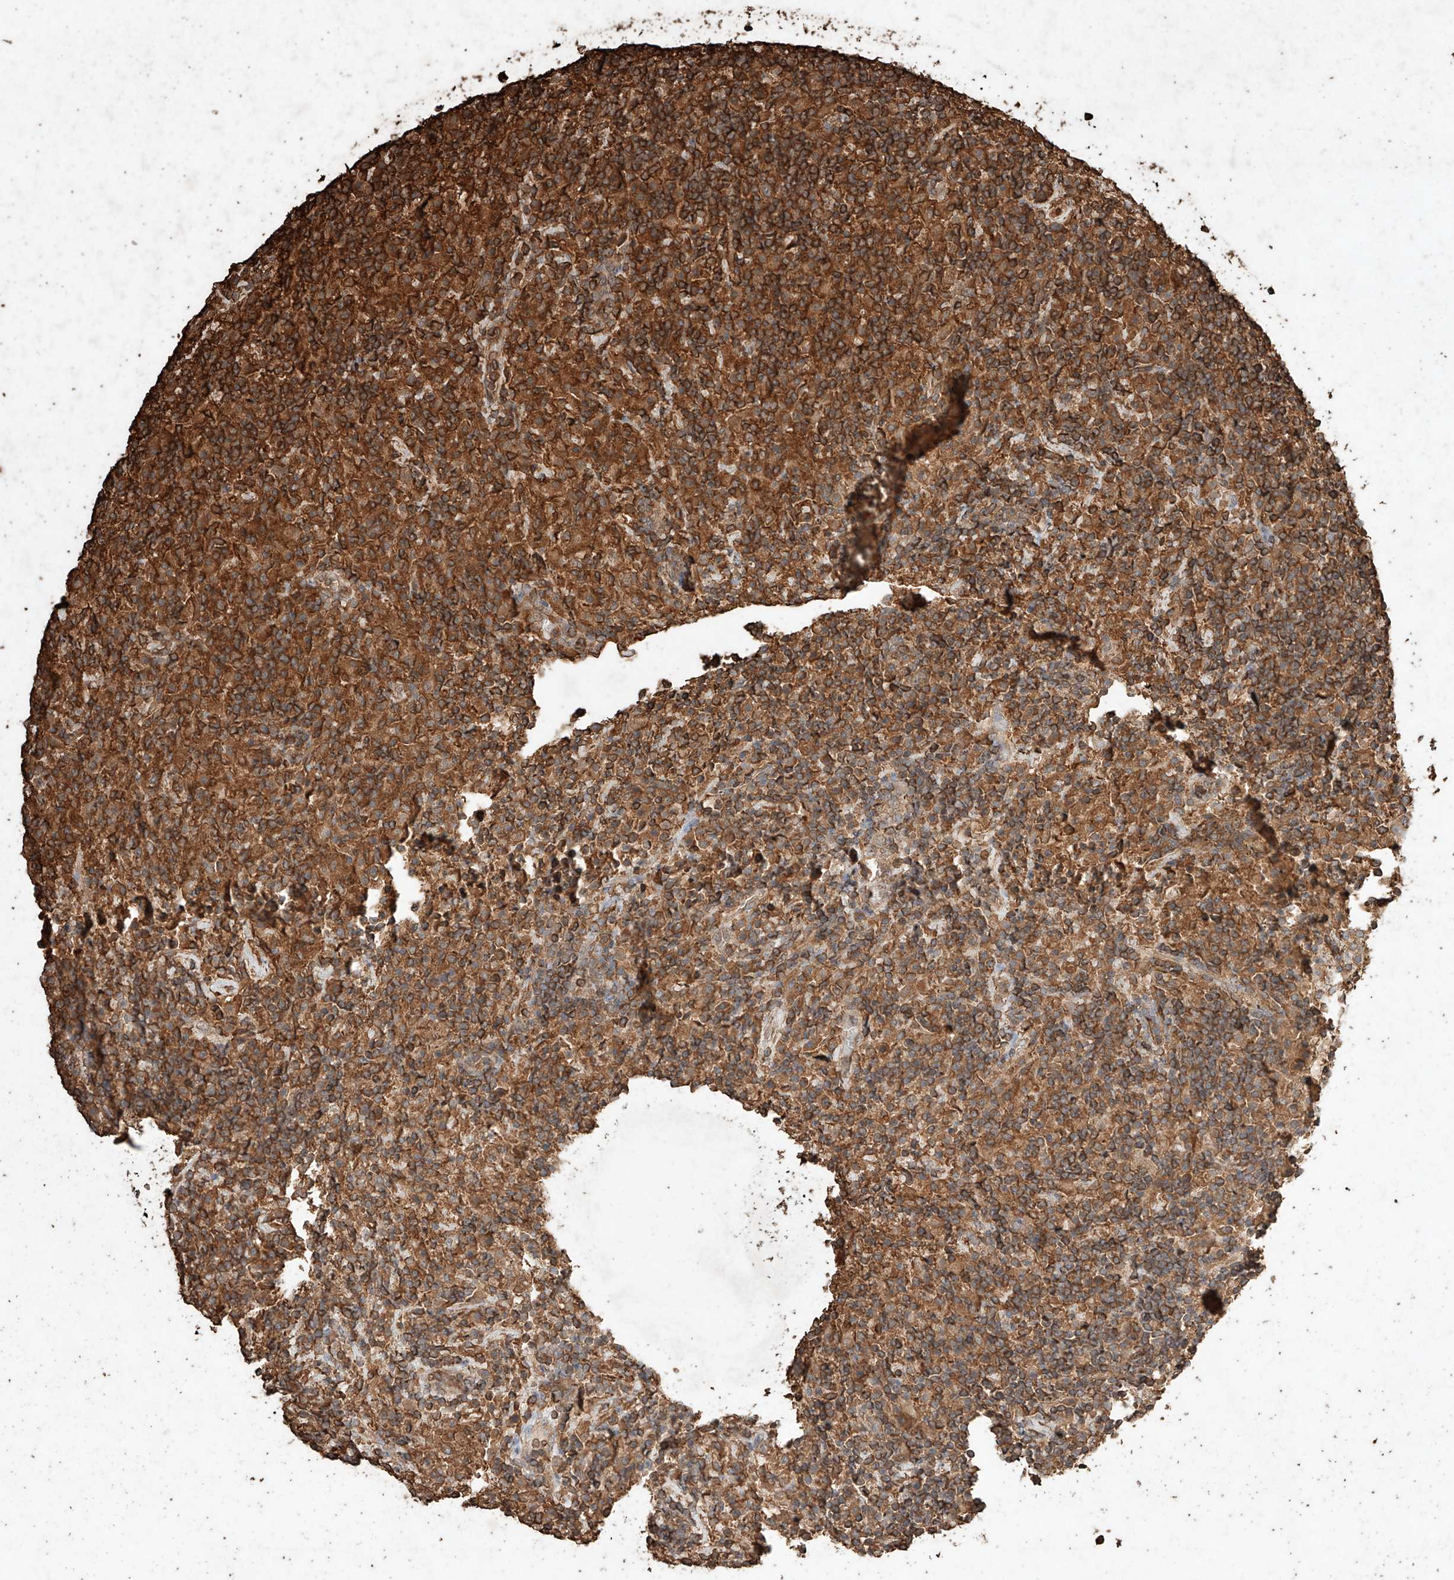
{"staining": {"intensity": "weak", "quantity": ">75%", "location": "cytoplasmic/membranous"}, "tissue": "lymphoma", "cell_type": "Tumor cells", "image_type": "cancer", "snomed": [{"axis": "morphology", "description": "Hodgkin's disease, NOS"}, {"axis": "topography", "description": "Lymph node"}], "caption": "Immunohistochemistry (DAB) staining of human Hodgkin's disease exhibits weak cytoplasmic/membranous protein expression in about >75% of tumor cells. (brown staining indicates protein expression, while blue staining denotes nuclei).", "gene": "M6PR", "patient": {"sex": "male", "age": 70}}